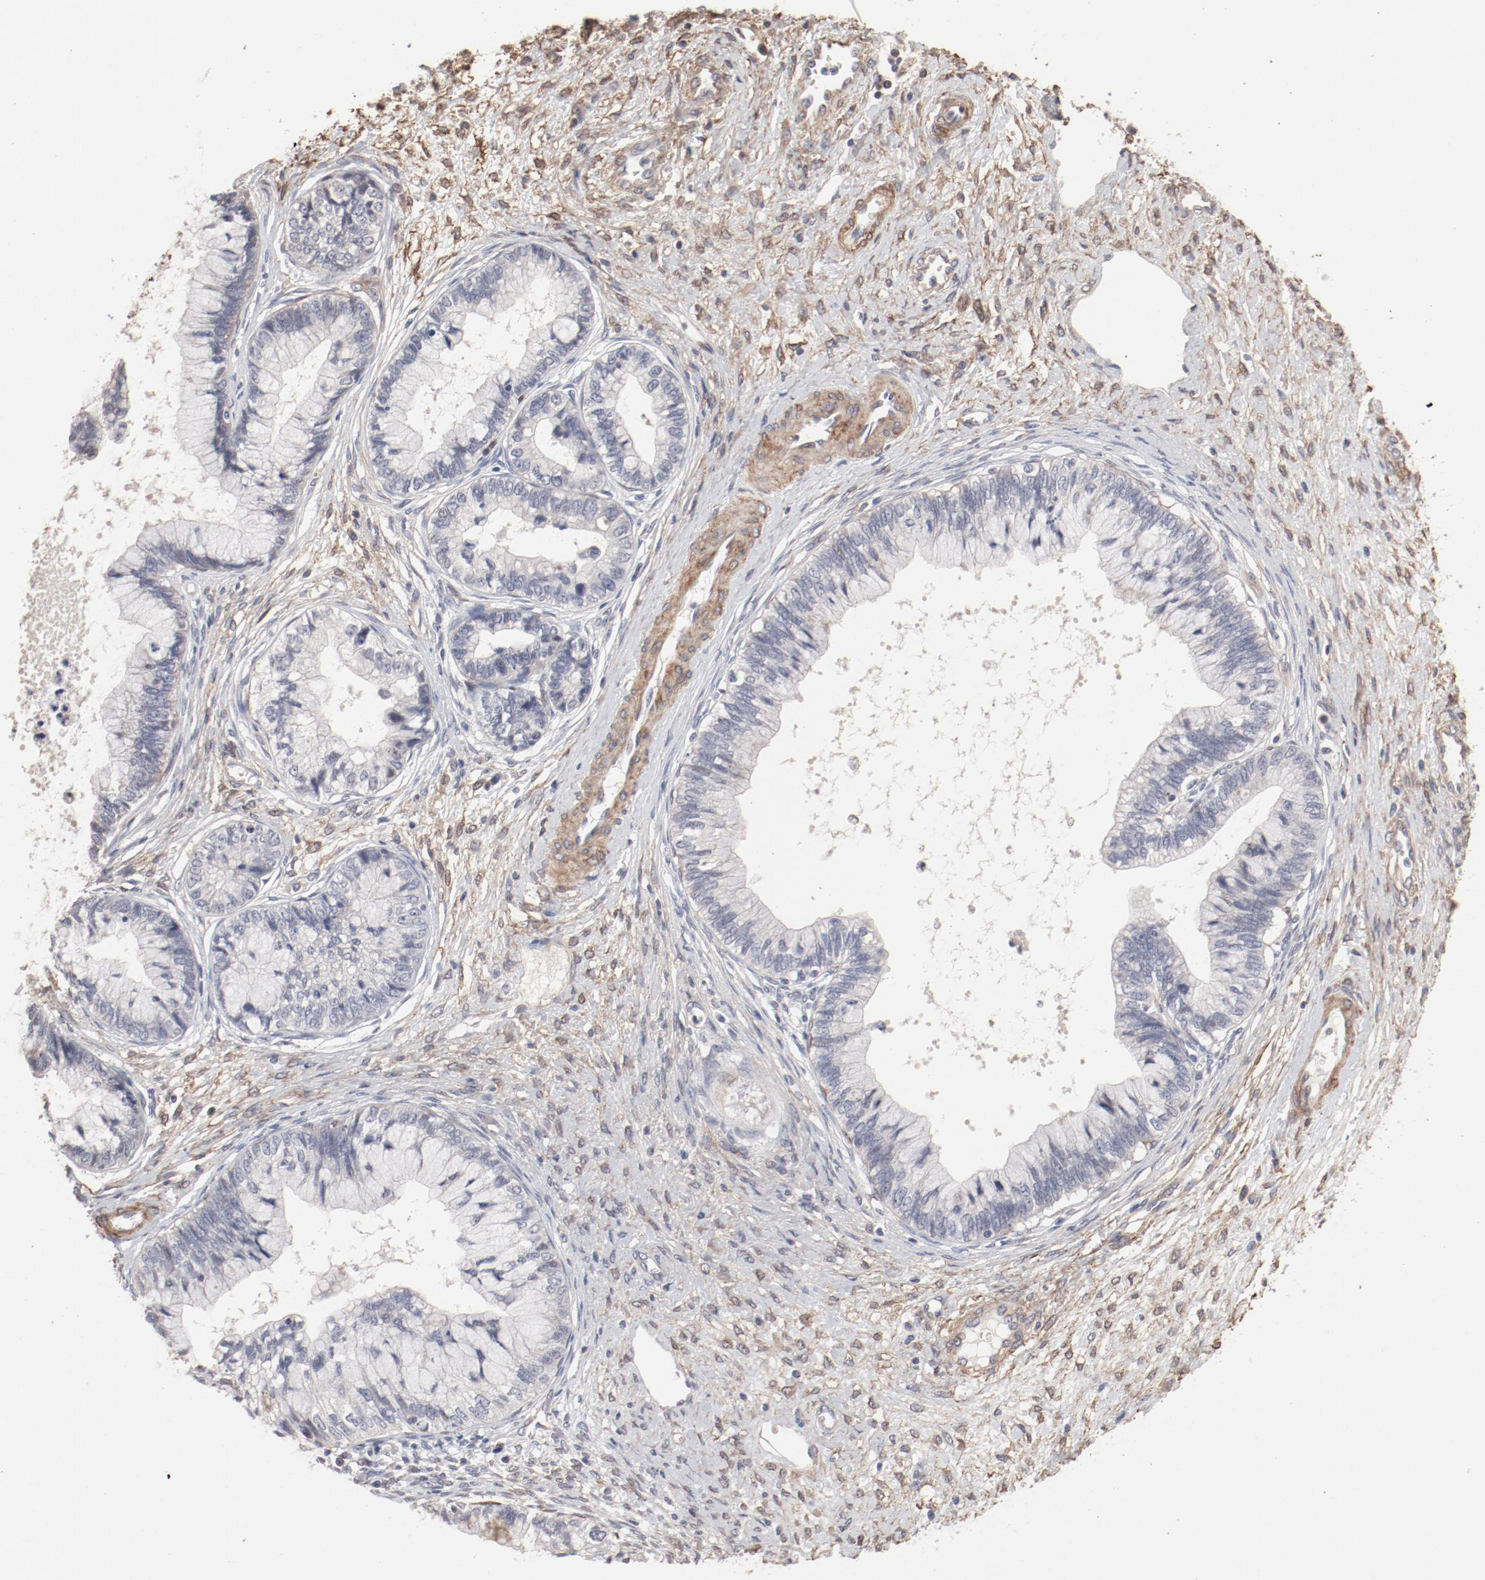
{"staining": {"intensity": "negative", "quantity": "none", "location": "none"}, "tissue": "cervical cancer", "cell_type": "Tumor cells", "image_type": "cancer", "snomed": [{"axis": "morphology", "description": "Adenocarcinoma, NOS"}, {"axis": "topography", "description": "Cervix"}], "caption": "This is an IHC micrograph of human adenocarcinoma (cervical). There is no staining in tumor cells.", "gene": "MAGED4", "patient": {"sex": "female", "age": 44}}